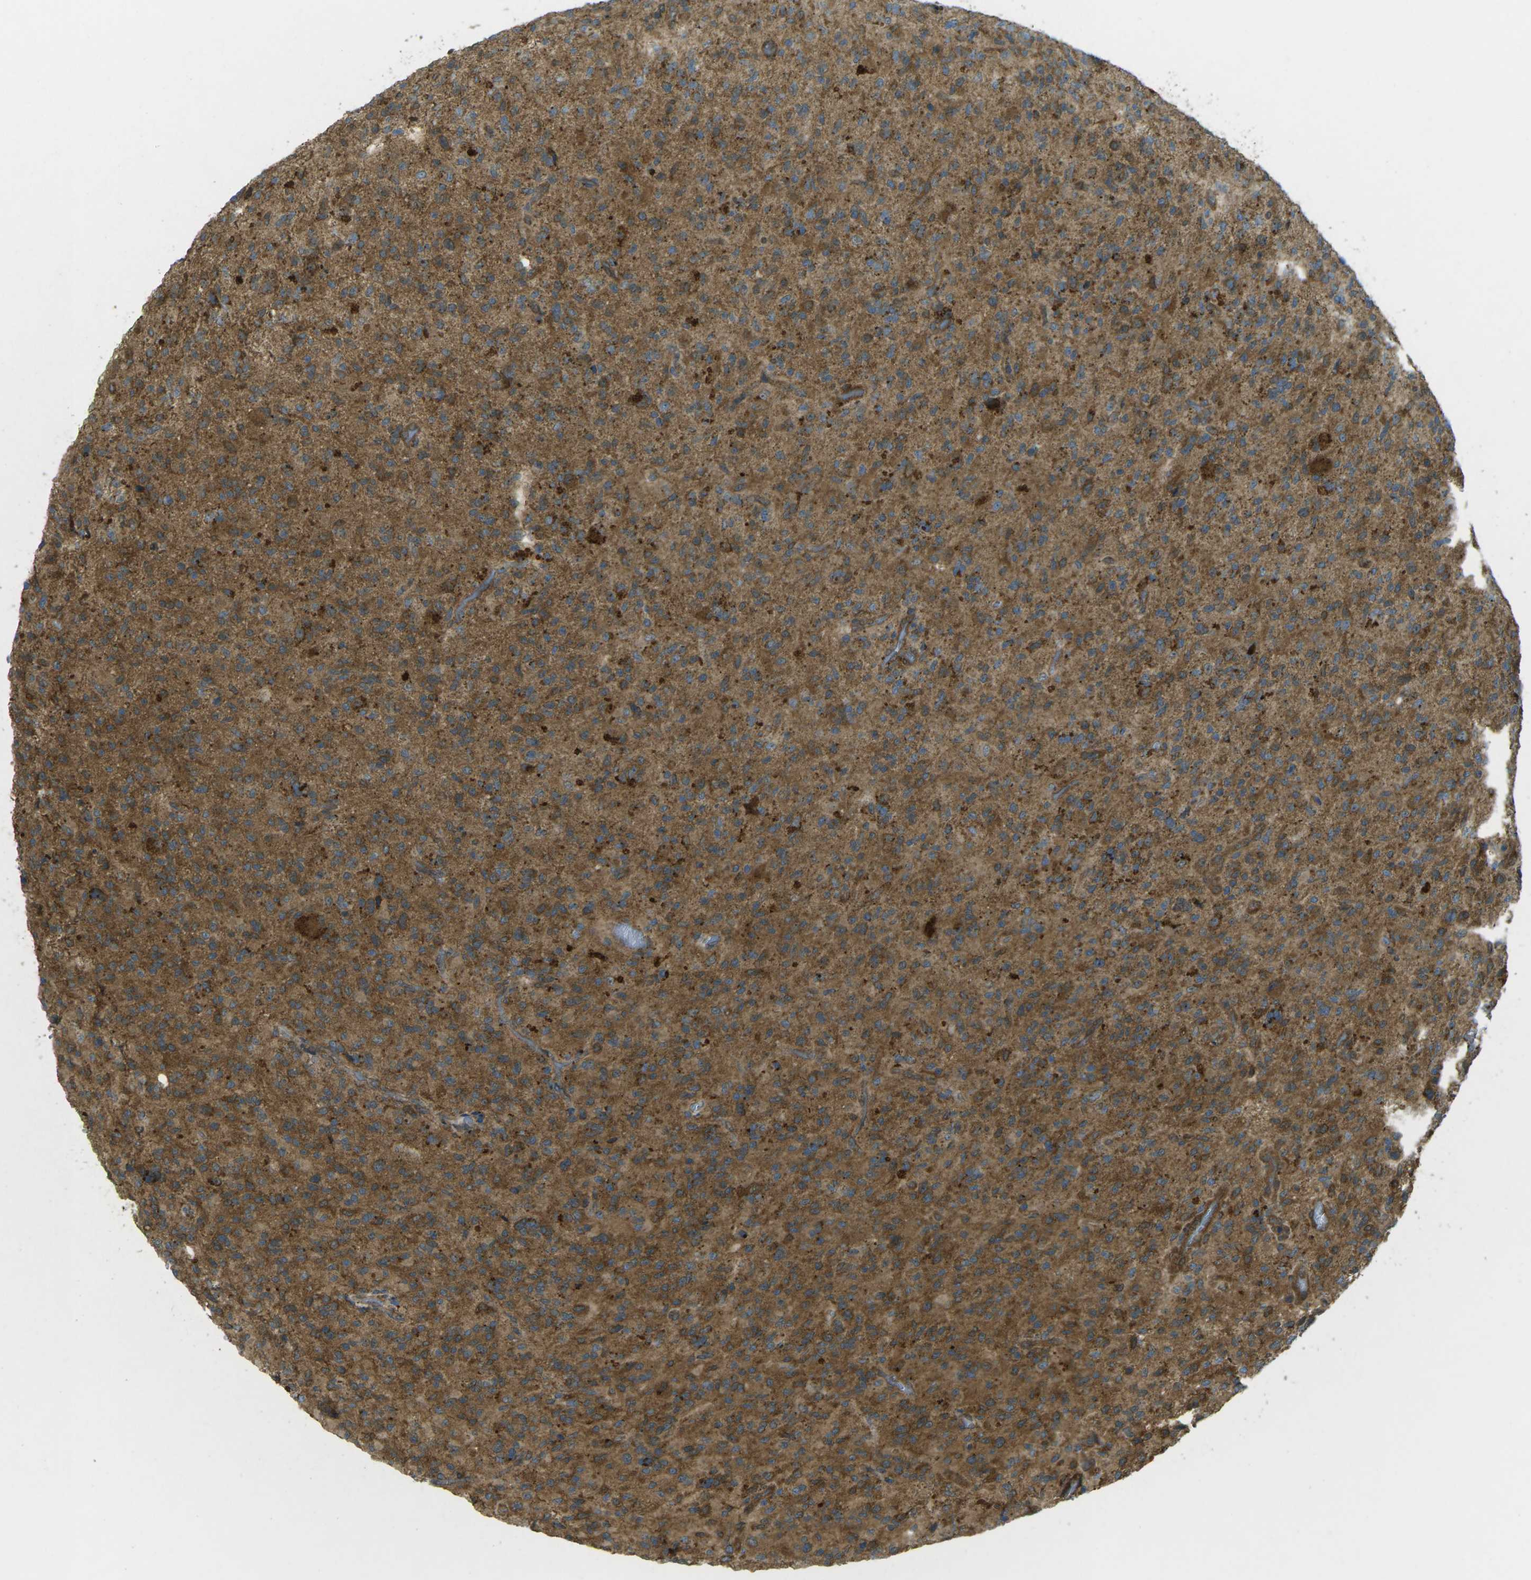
{"staining": {"intensity": "moderate", "quantity": ">75%", "location": "cytoplasmic/membranous"}, "tissue": "glioma", "cell_type": "Tumor cells", "image_type": "cancer", "snomed": [{"axis": "morphology", "description": "Glioma, malignant, High grade"}, {"axis": "topography", "description": "Brain"}], "caption": "IHC image of human high-grade glioma (malignant) stained for a protein (brown), which exhibits medium levels of moderate cytoplasmic/membranous staining in about >75% of tumor cells.", "gene": "CHMP3", "patient": {"sex": "male", "age": 71}}